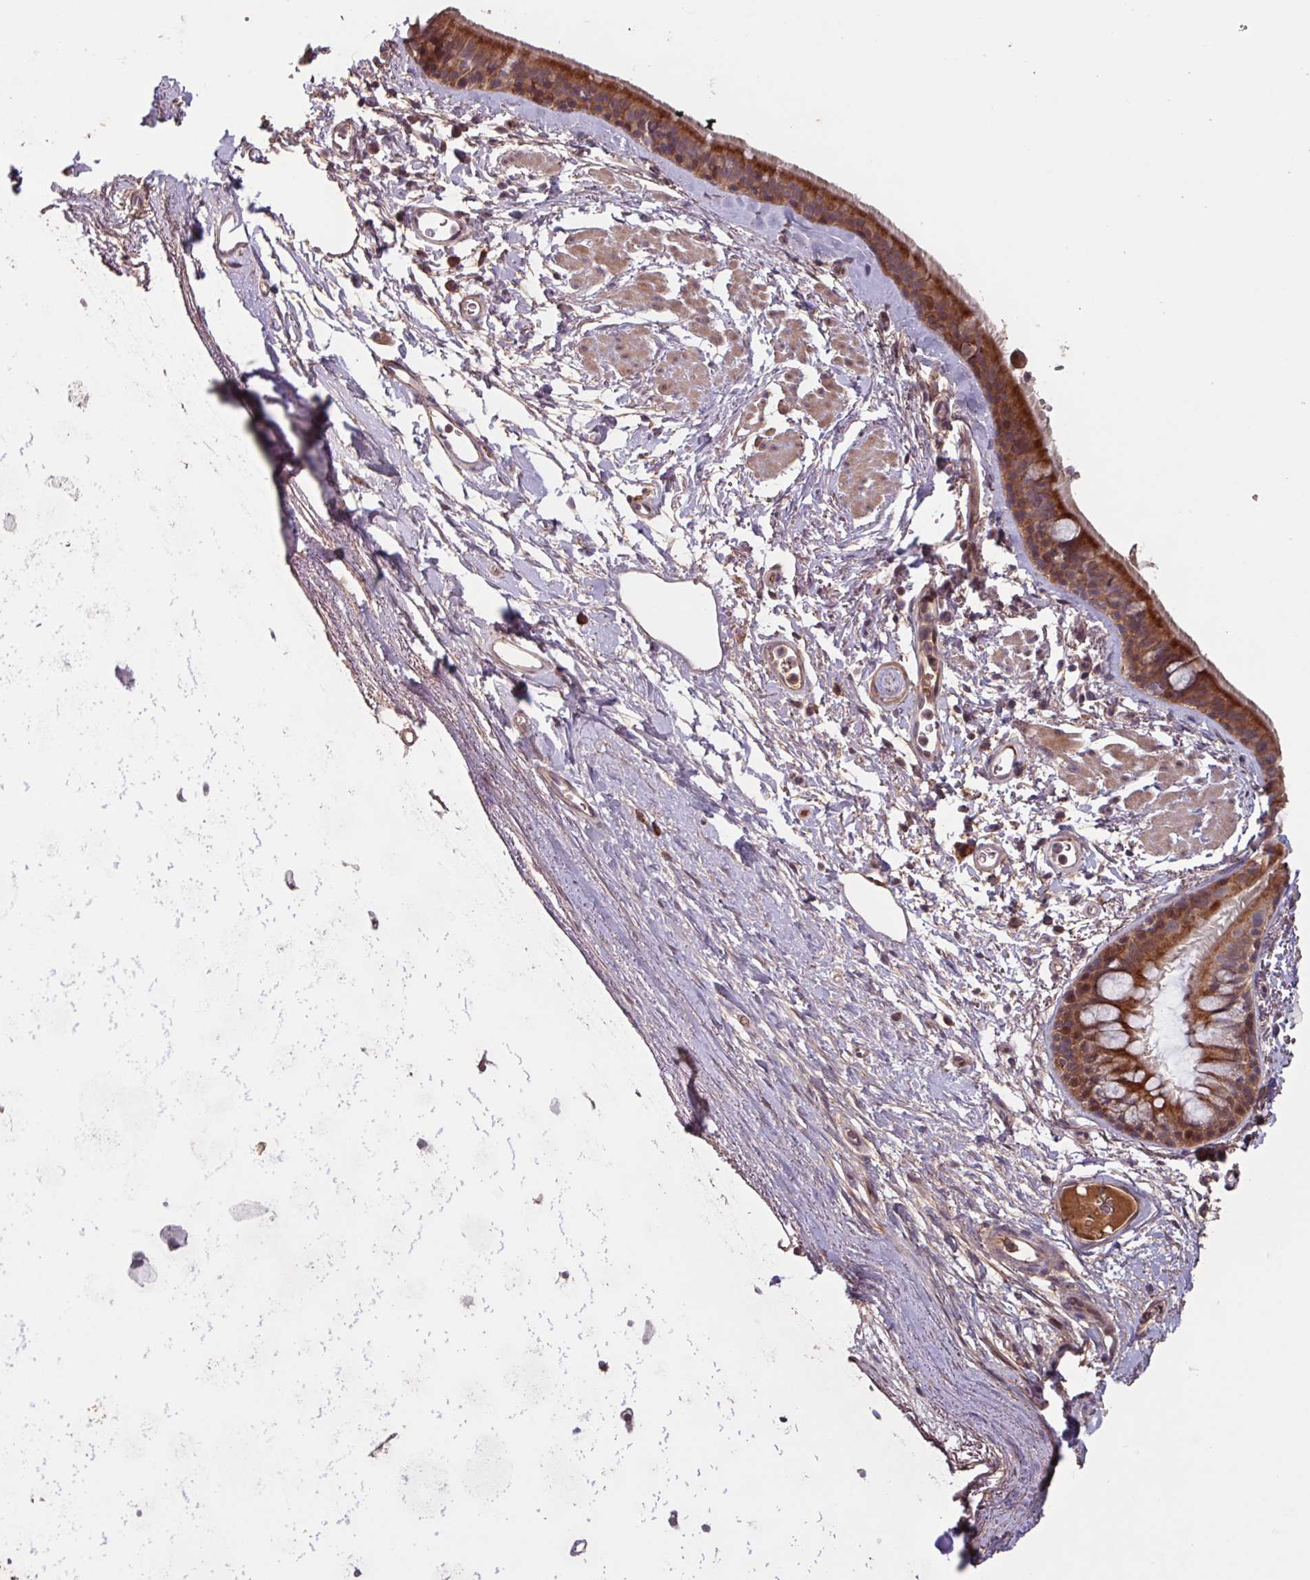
{"staining": {"intensity": "strong", "quantity": ">75%", "location": "cytoplasmic/membranous"}, "tissue": "bronchus", "cell_type": "Respiratory epithelial cells", "image_type": "normal", "snomed": [{"axis": "morphology", "description": "Normal tissue, NOS"}, {"axis": "topography", "description": "Lymph node"}, {"axis": "topography", "description": "Cartilage tissue"}, {"axis": "topography", "description": "Bronchus"}], "caption": "Immunohistochemical staining of unremarkable human bronchus demonstrates high levels of strong cytoplasmic/membranous staining in about >75% of respiratory epithelial cells. (IHC, brightfield microscopy, high magnification).", "gene": "TMEM88", "patient": {"sex": "female", "age": 70}}